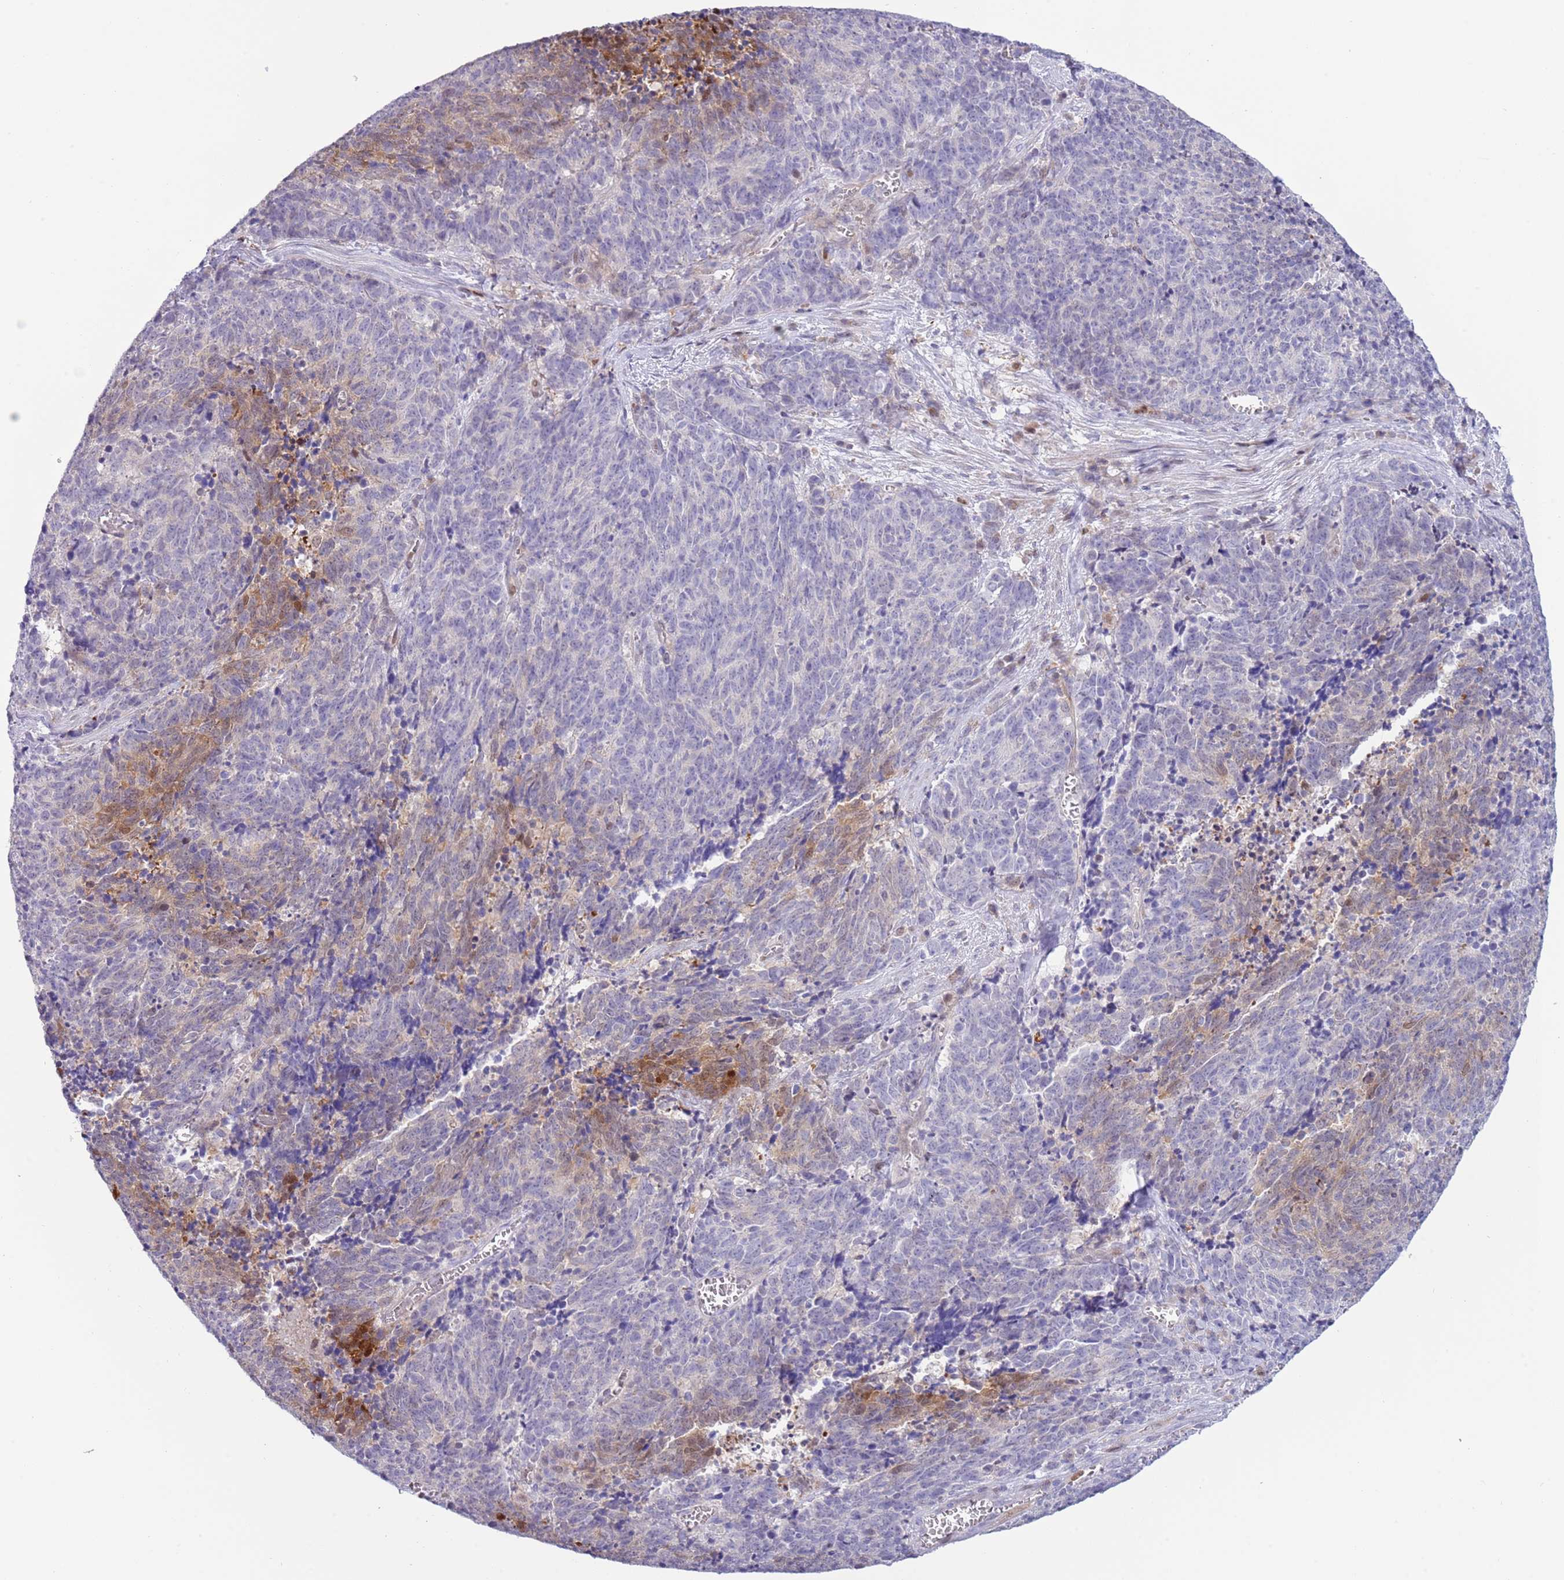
{"staining": {"intensity": "moderate", "quantity": "<25%", "location": "cytoplasmic/membranous"}, "tissue": "cervical cancer", "cell_type": "Tumor cells", "image_type": "cancer", "snomed": [{"axis": "morphology", "description": "Squamous cell carcinoma, NOS"}, {"axis": "topography", "description": "Cervix"}], "caption": "The photomicrograph demonstrates immunohistochemical staining of cervical squamous cell carcinoma. There is moderate cytoplasmic/membranous expression is seen in approximately <25% of tumor cells.", "gene": "NBPF6", "patient": {"sex": "female", "age": 29}}